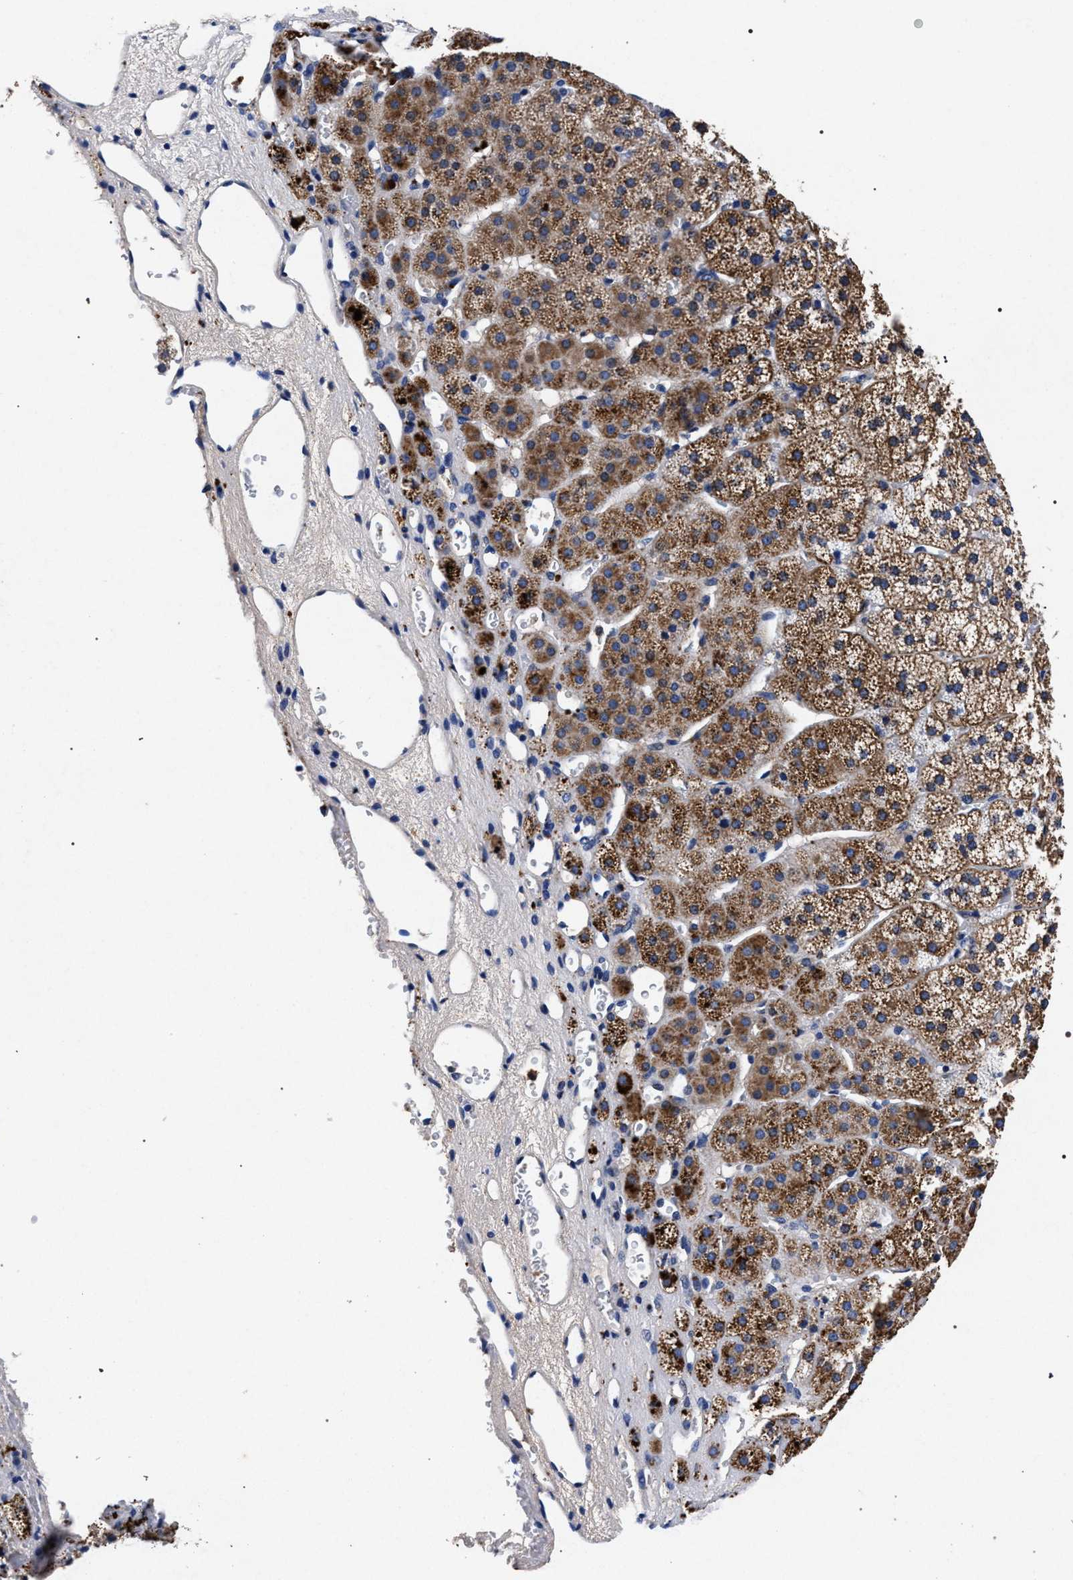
{"staining": {"intensity": "moderate", "quantity": ">75%", "location": "cytoplasmic/membranous"}, "tissue": "adrenal gland", "cell_type": "Glandular cells", "image_type": "normal", "snomed": [{"axis": "morphology", "description": "Normal tissue, NOS"}, {"axis": "topography", "description": "Adrenal gland"}], "caption": "IHC of normal human adrenal gland shows medium levels of moderate cytoplasmic/membranous expression in about >75% of glandular cells. (DAB = brown stain, brightfield microscopy at high magnification).", "gene": "HSD17B14", "patient": {"sex": "female", "age": 44}}